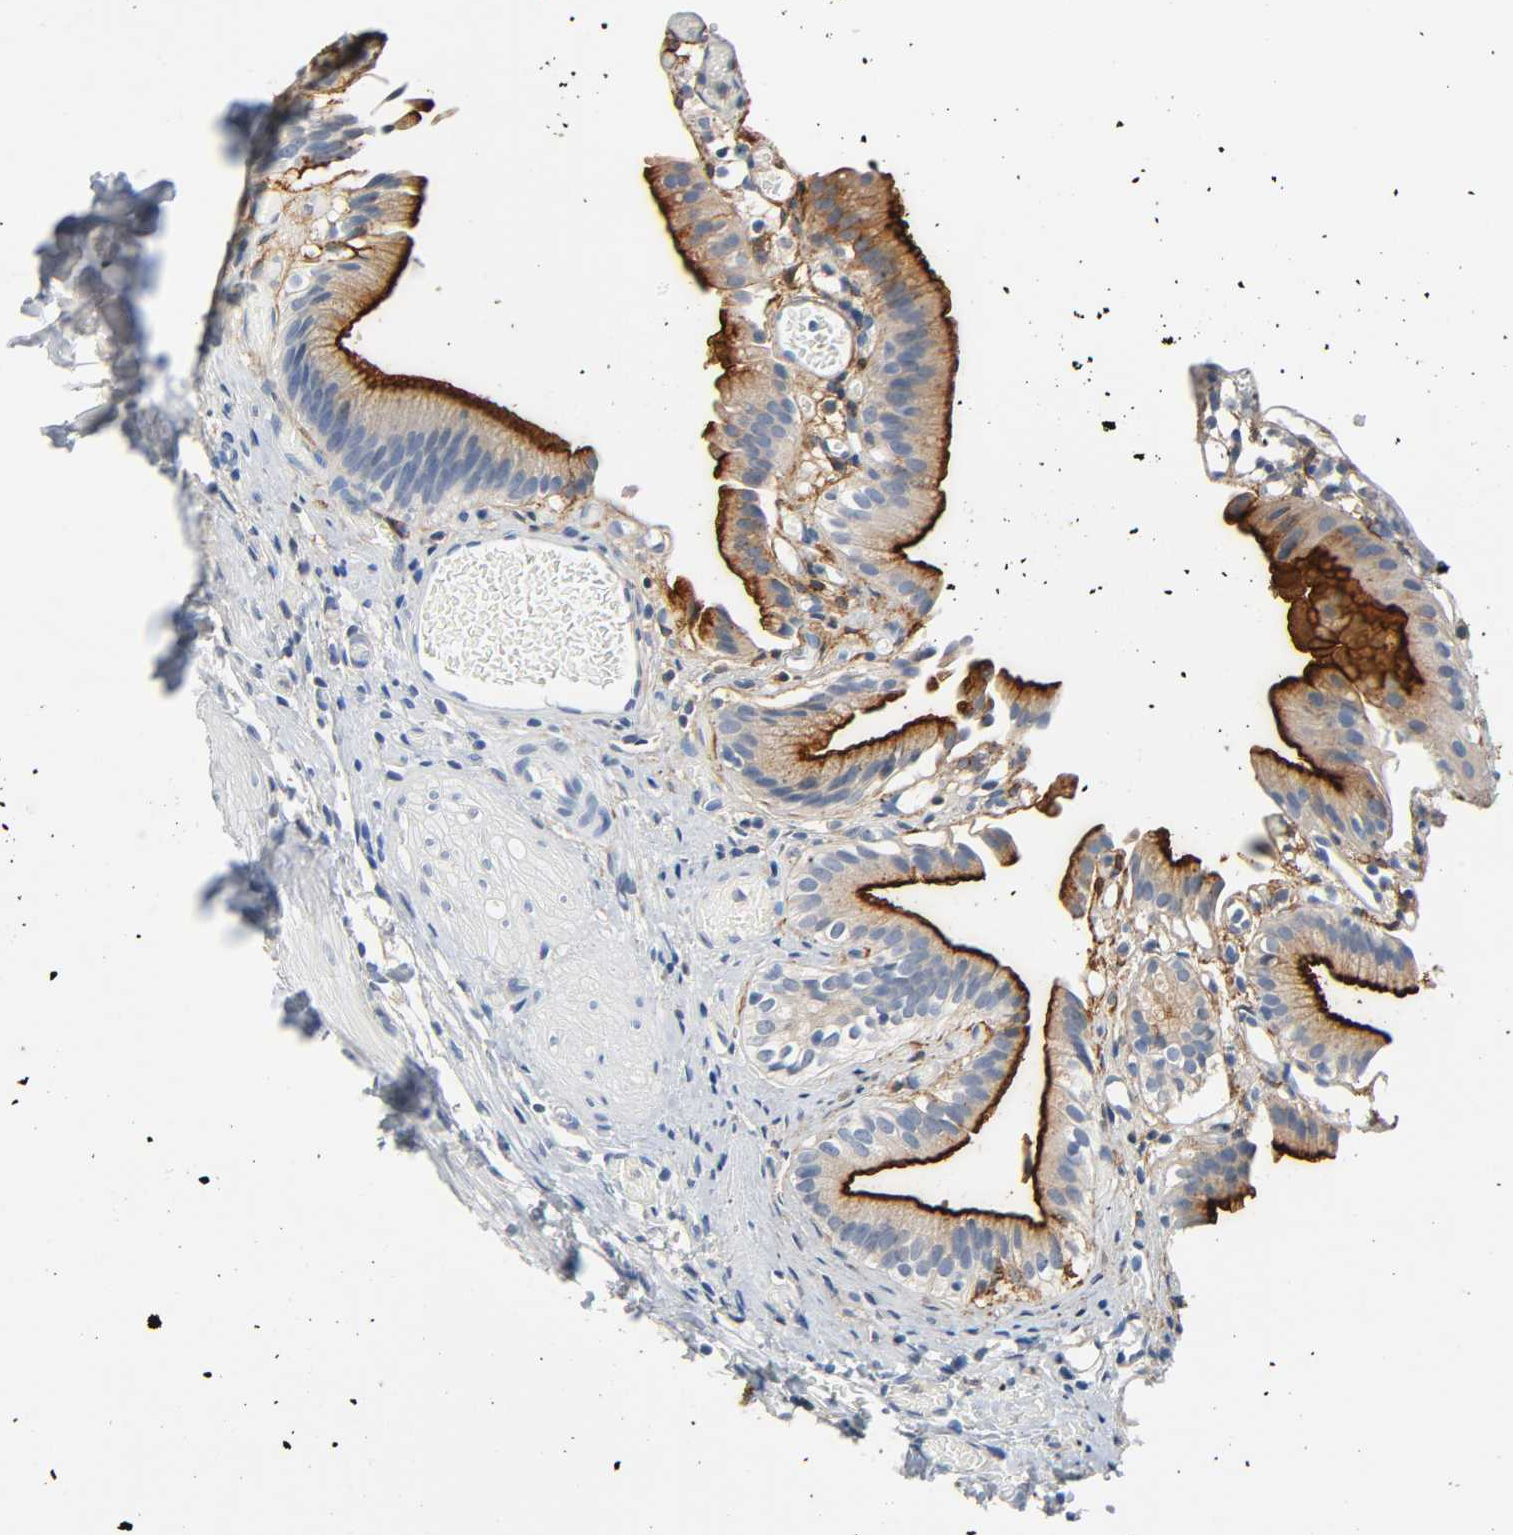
{"staining": {"intensity": "strong", "quantity": ">75%", "location": "cytoplasmic/membranous"}, "tissue": "gallbladder", "cell_type": "Glandular cells", "image_type": "normal", "snomed": [{"axis": "morphology", "description": "Normal tissue, NOS"}, {"axis": "topography", "description": "Gallbladder"}], "caption": "Immunohistochemical staining of benign human gallbladder shows high levels of strong cytoplasmic/membranous expression in approximately >75% of glandular cells.", "gene": "ANPEP", "patient": {"sex": "male", "age": 65}}